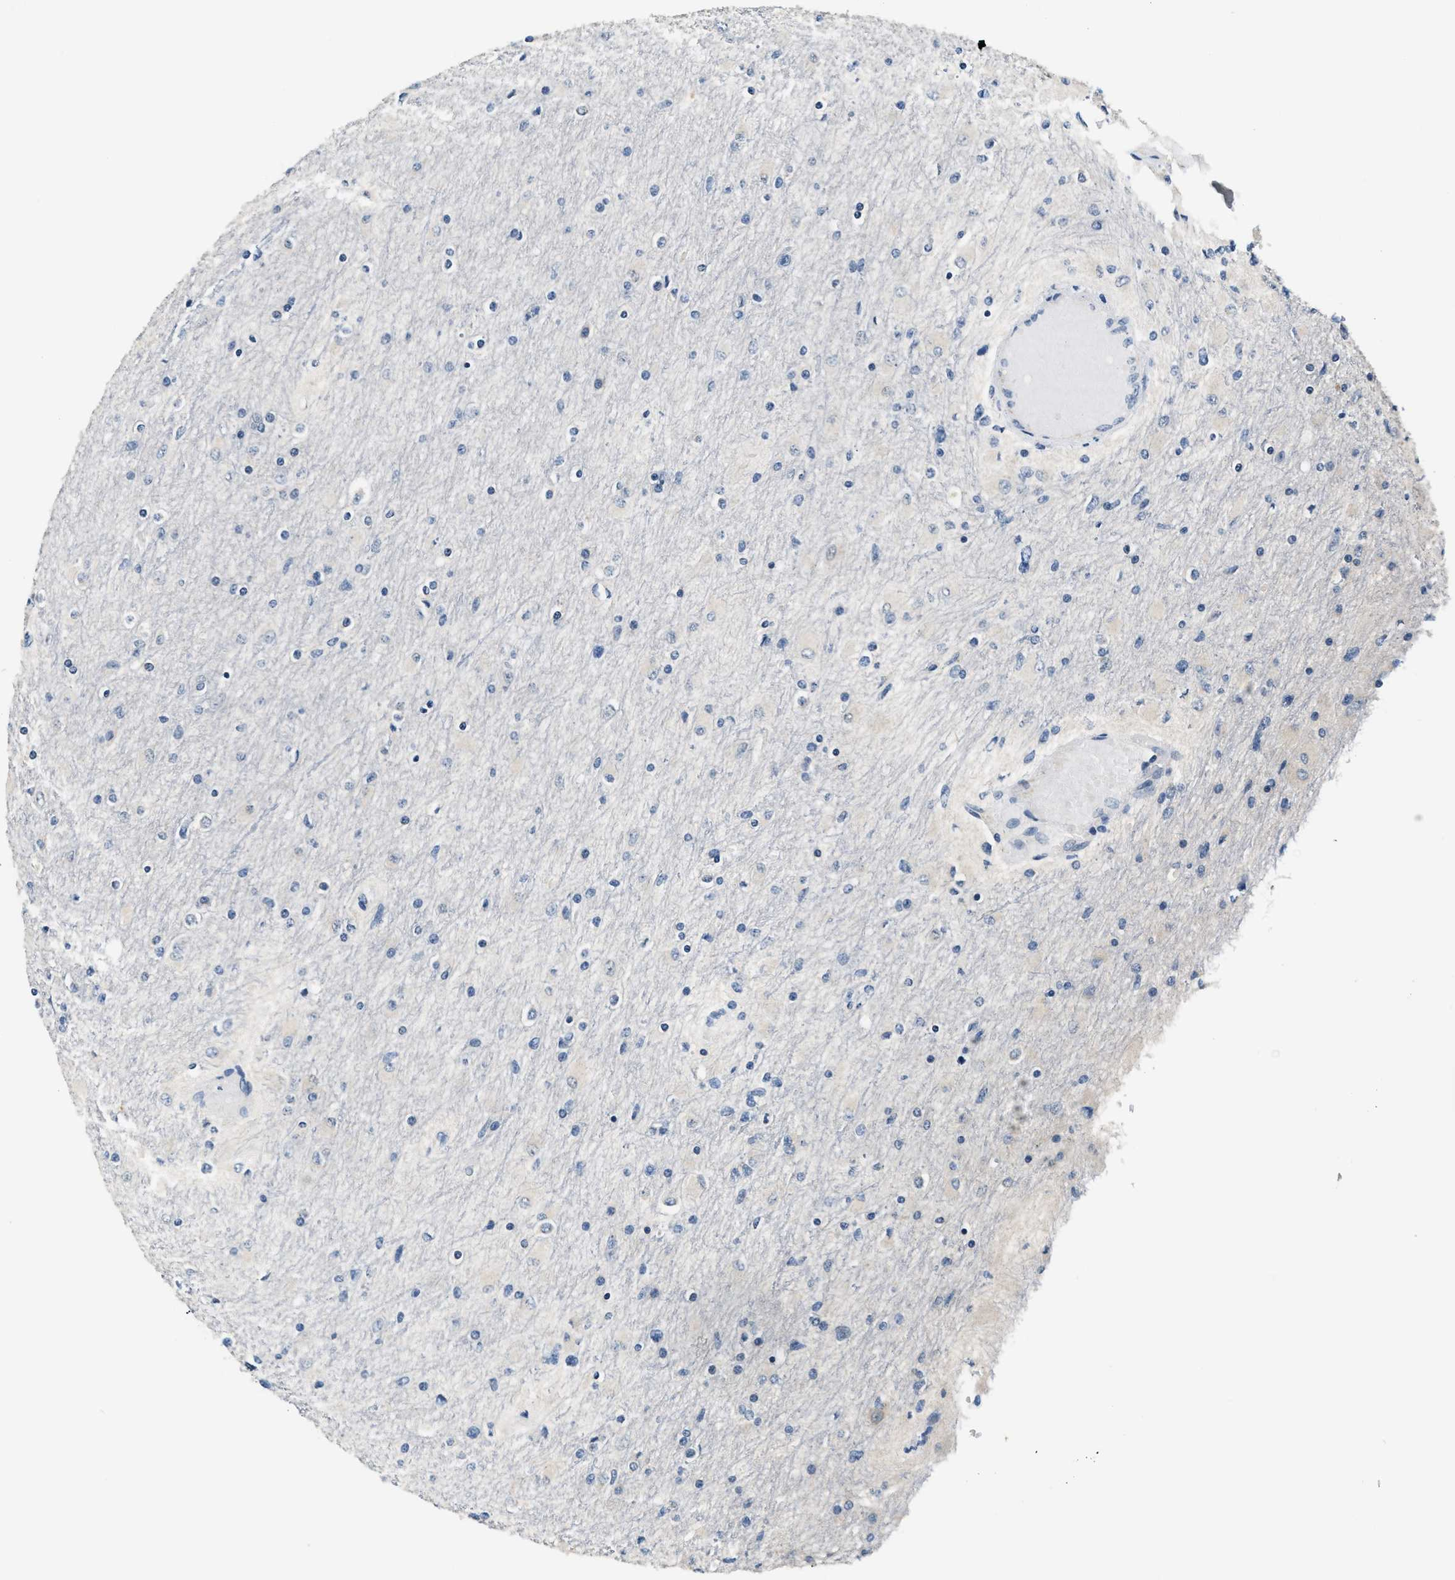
{"staining": {"intensity": "negative", "quantity": "none", "location": "none"}, "tissue": "glioma", "cell_type": "Tumor cells", "image_type": "cancer", "snomed": [{"axis": "morphology", "description": "Glioma, malignant, High grade"}, {"axis": "topography", "description": "Cerebral cortex"}], "caption": "DAB (3,3'-diaminobenzidine) immunohistochemical staining of human malignant glioma (high-grade) demonstrates no significant staining in tumor cells.", "gene": "YAE1", "patient": {"sex": "female", "age": 36}}